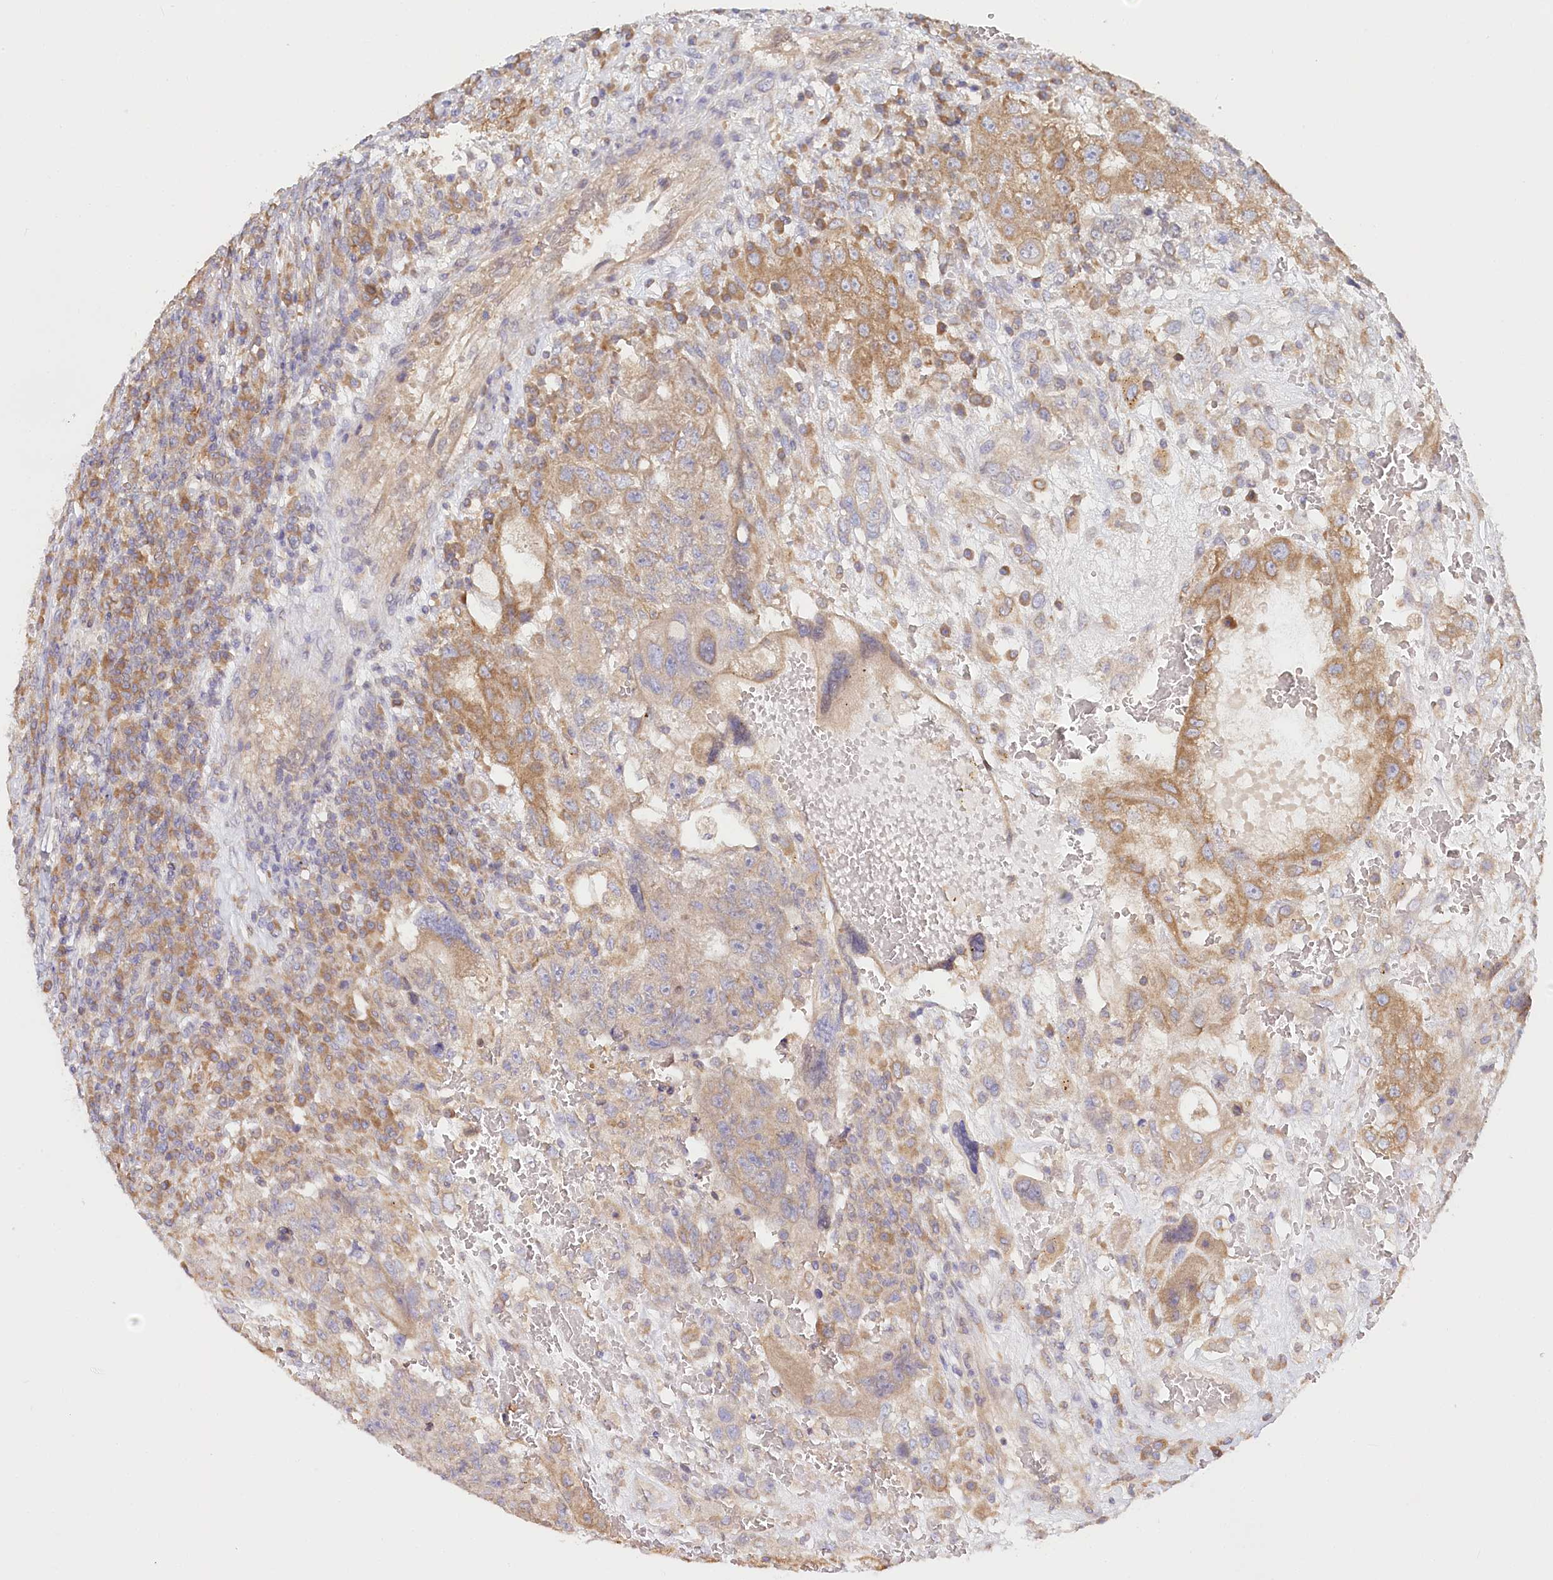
{"staining": {"intensity": "moderate", "quantity": "25%-75%", "location": "cytoplasmic/membranous"}, "tissue": "testis cancer", "cell_type": "Tumor cells", "image_type": "cancer", "snomed": [{"axis": "morphology", "description": "Carcinoma, Embryonal, NOS"}, {"axis": "topography", "description": "Testis"}], "caption": "The photomicrograph displays immunohistochemical staining of embryonal carcinoma (testis). There is moderate cytoplasmic/membranous expression is seen in about 25%-75% of tumor cells. (Stains: DAB in brown, nuclei in blue, Microscopy: brightfield microscopy at high magnification).", "gene": "PAIP2", "patient": {"sex": "male", "age": 26}}